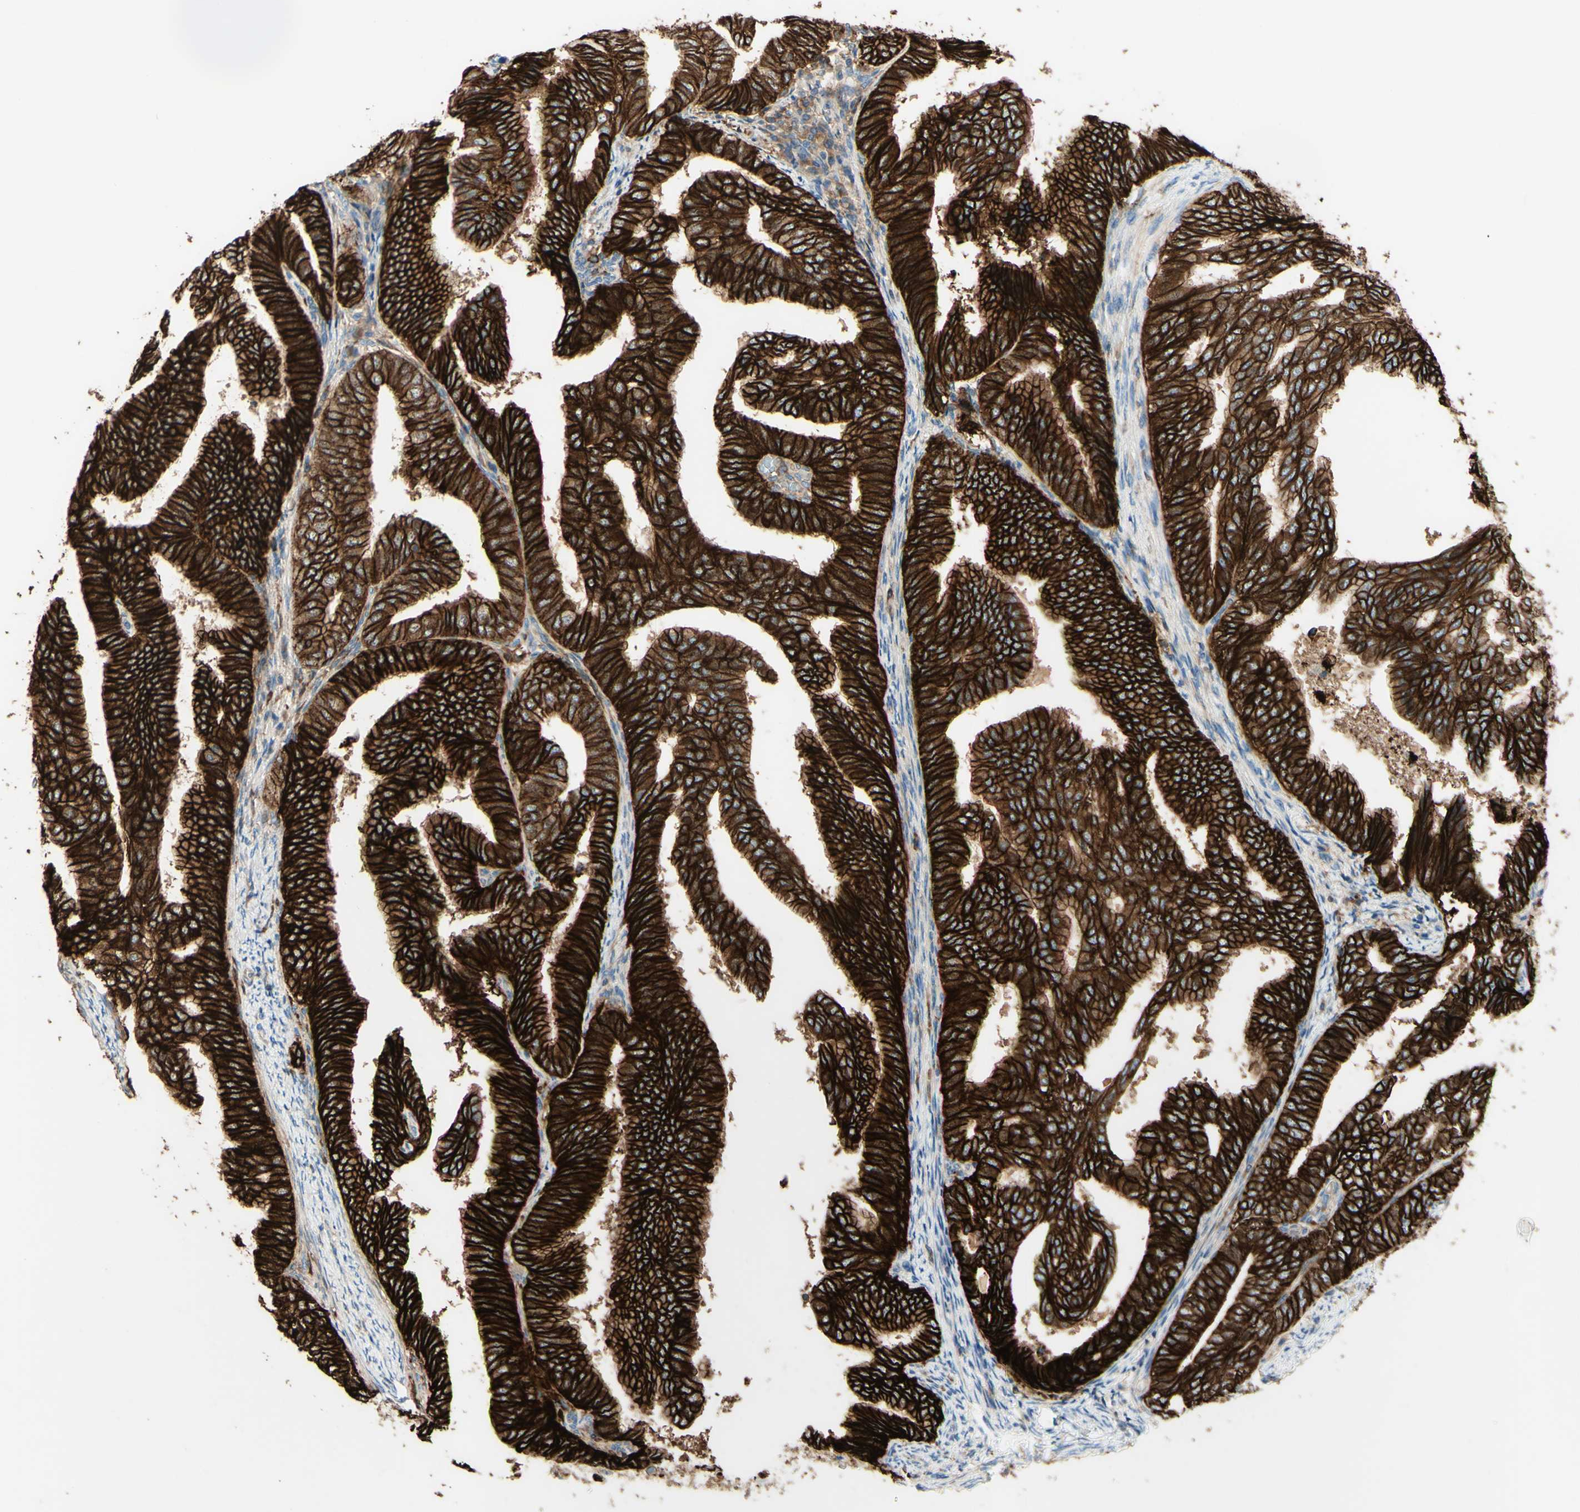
{"staining": {"intensity": "strong", "quantity": ">75%", "location": "cytoplasmic/membranous"}, "tissue": "endometrial cancer", "cell_type": "Tumor cells", "image_type": "cancer", "snomed": [{"axis": "morphology", "description": "Adenocarcinoma, NOS"}, {"axis": "topography", "description": "Endometrium"}], "caption": "An image showing strong cytoplasmic/membranous expression in approximately >75% of tumor cells in endometrial adenocarcinoma, as visualized by brown immunohistochemical staining.", "gene": "ALCAM", "patient": {"sex": "female", "age": 58}}